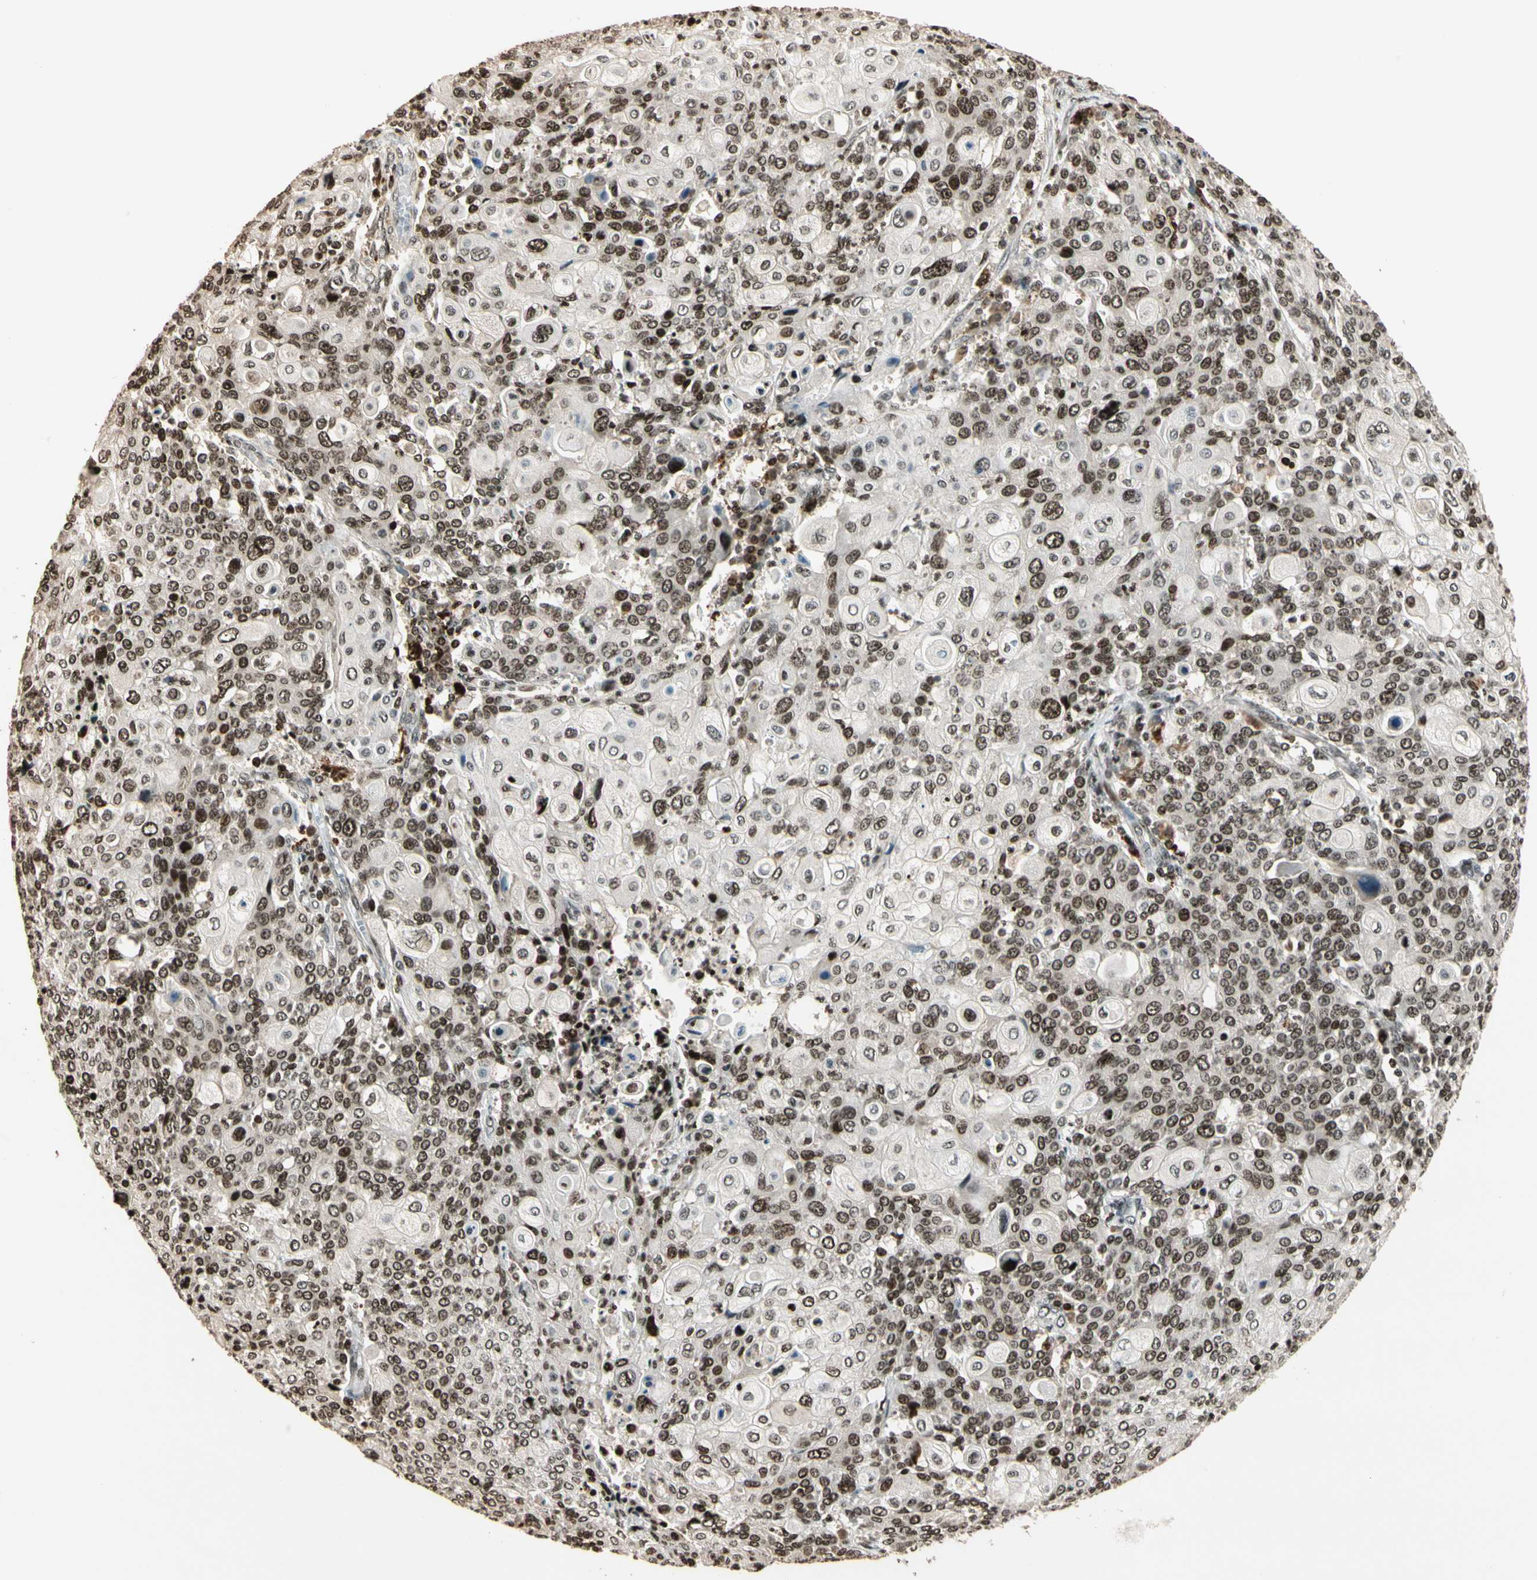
{"staining": {"intensity": "moderate", "quantity": ">75%", "location": "nuclear"}, "tissue": "cervical cancer", "cell_type": "Tumor cells", "image_type": "cancer", "snomed": [{"axis": "morphology", "description": "Squamous cell carcinoma, NOS"}, {"axis": "topography", "description": "Cervix"}], "caption": "Approximately >75% of tumor cells in human cervical squamous cell carcinoma exhibit moderate nuclear protein expression as visualized by brown immunohistochemical staining.", "gene": "TSHZ3", "patient": {"sex": "female", "age": 40}}